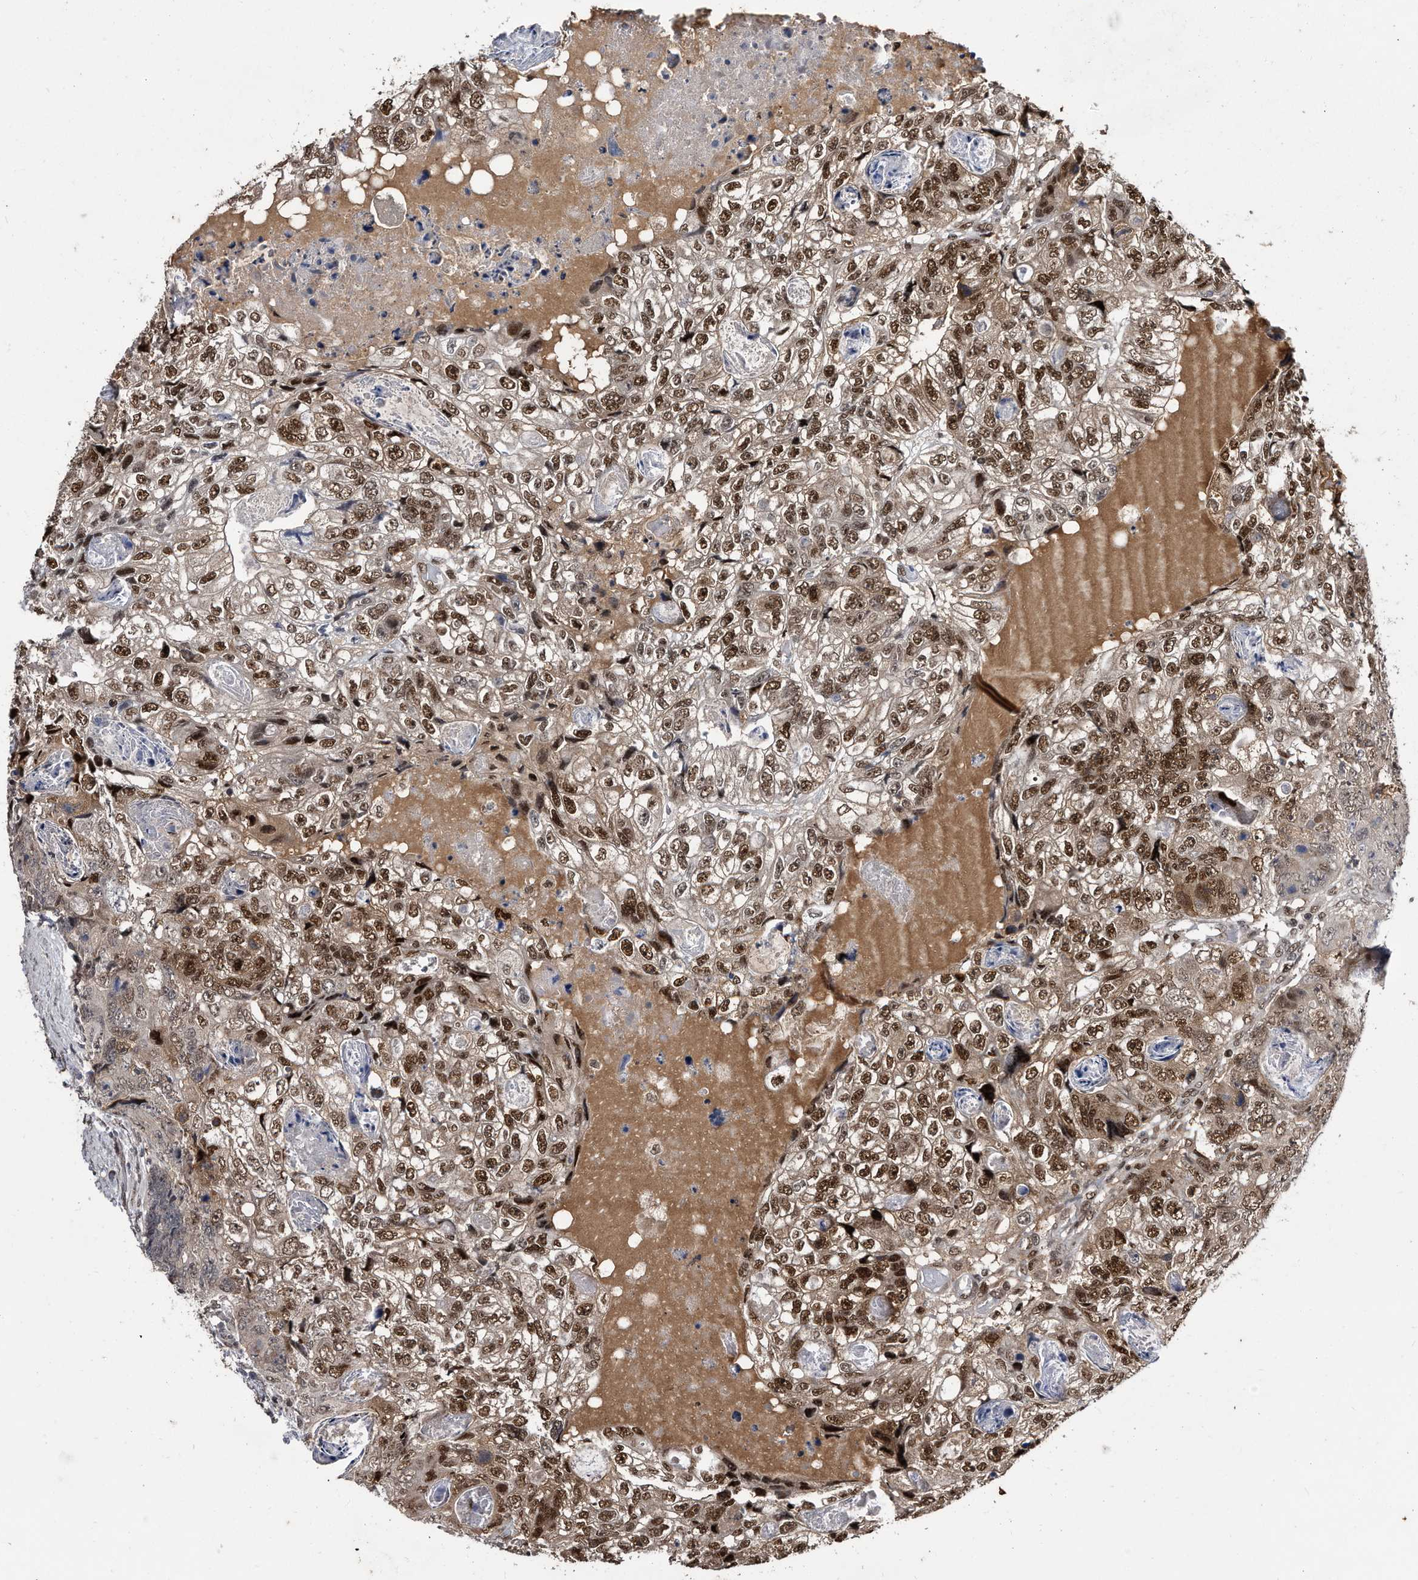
{"staining": {"intensity": "strong", "quantity": "25%-75%", "location": "nuclear"}, "tissue": "colorectal cancer", "cell_type": "Tumor cells", "image_type": "cancer", "snomed": [{"axis": "morphology", "description": "Adenocarcinoma, NOS"}, {"axis": "topography", "description": "Rectum"}], "caption": "DAB immunohistochemical staining of colorectal cancer (adenocarcinoma) exhibits strong nuclear protein positivity in about 25%-75% of tumor cells.", "gene": "RAD23B", "patient": {"sex": "male", "age": 59}}